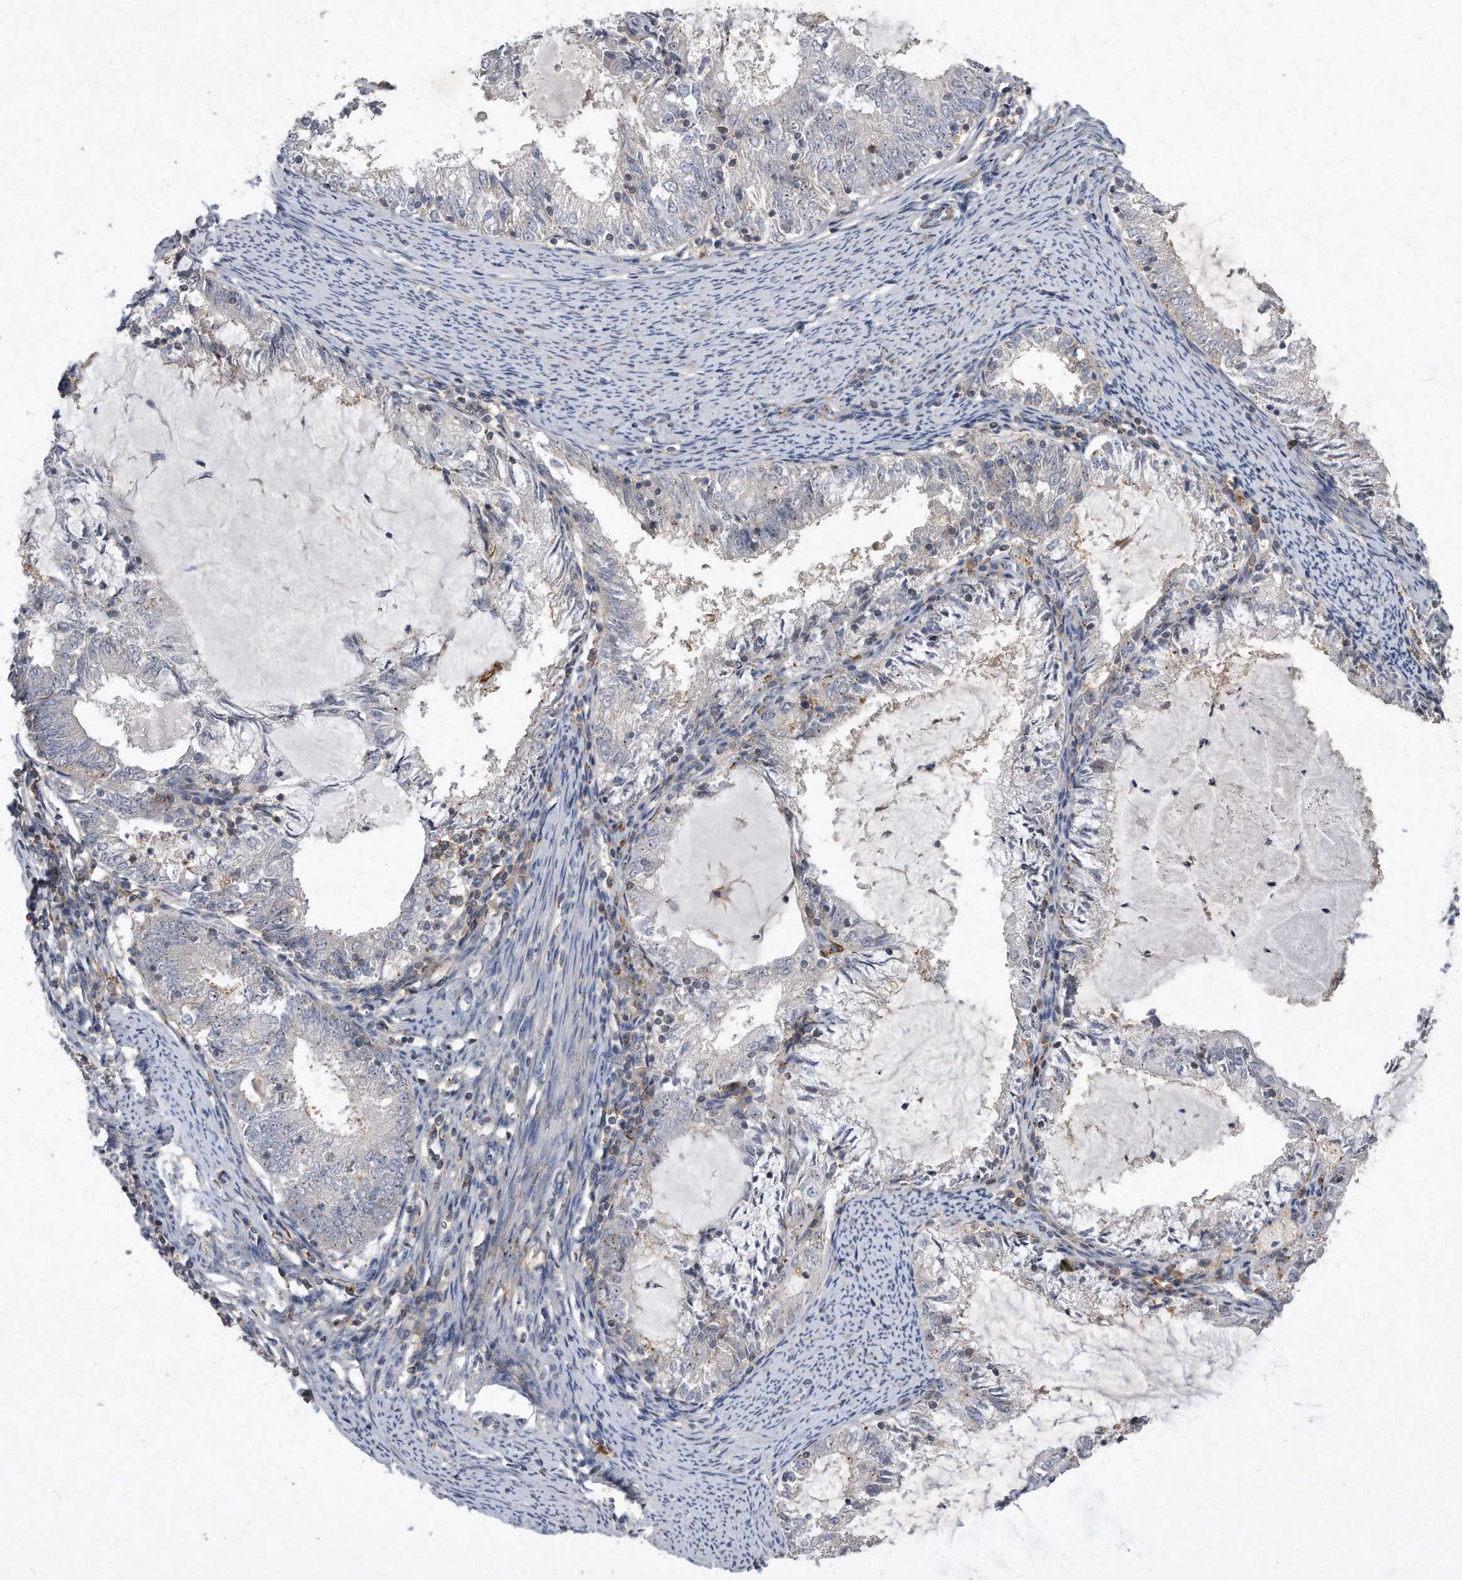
{"staining": {"intensity": "negative", "quantity": "none", "location": "none"}, "tissue": "endometrial cancer", "cell_type": "Tumor cells", "image_type": "cancer", "snomed": [{"axis": "morphology", "description": "Adenocarcinoma, NOS"}, {"axis": "topography", "description": "Endometrium"}], "caption": "DAB immunohistochemical staining of endometrial cancer shows no significant positivity in tumor cells.", "gene": "PGBD2", "patient": {"sex": "female", "age": 57}}